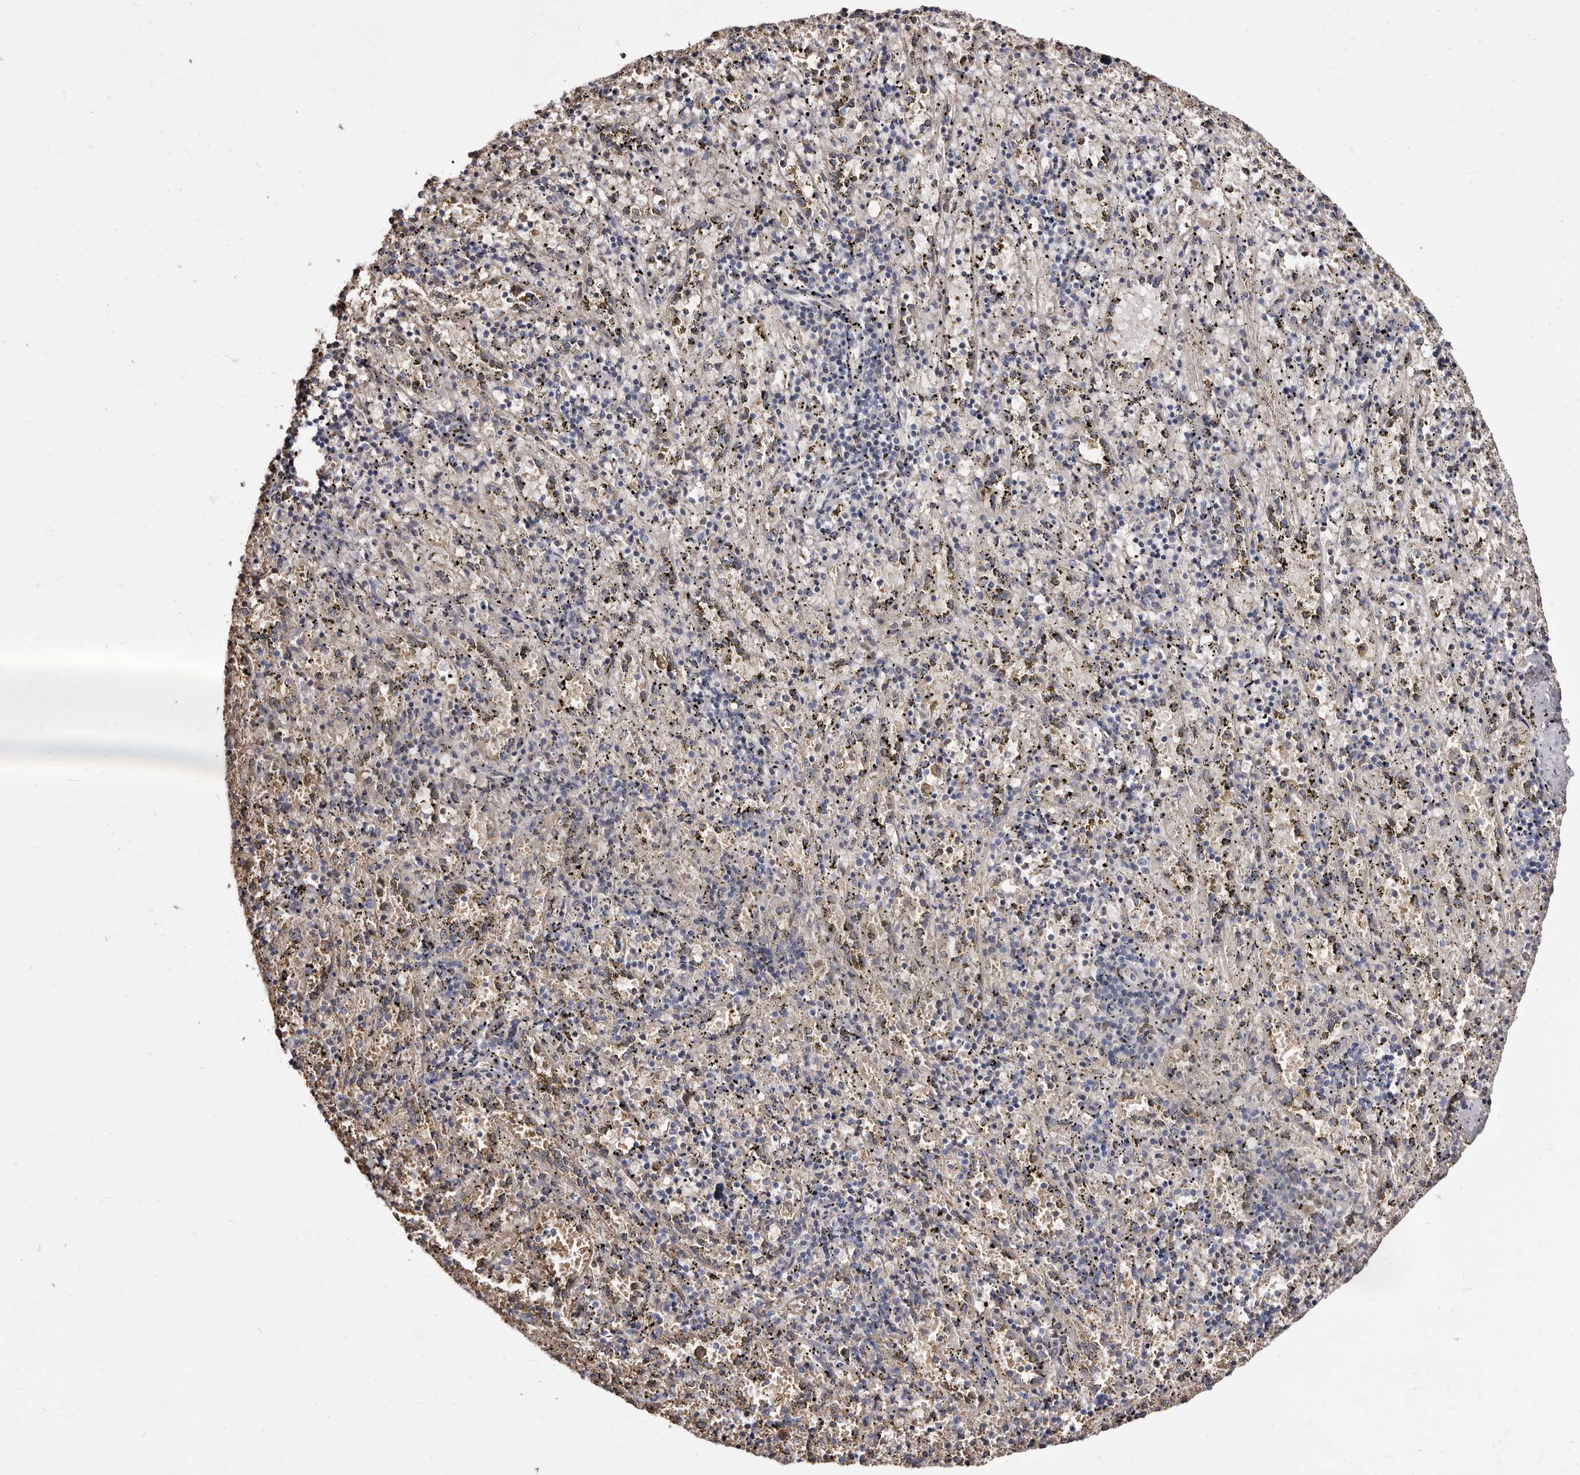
{"staining": {"intensity": "weak", "quantity": "25%-75%", "location": "cytoplasmic/membranous,nuclear"}, "tissue": "spleen", "cell_type": "Cells in red pulp", "image_type": "normal", "snomed": [{"axis": "morphology", "description": "Normal tissue, NOS"}, {"axis": "topography", "description": "Spleen"}], "caption": "IHC micrograph of unremarkable spleen: spleen stained using IHC displays low levels of weak protein expression localized specifically in the cytoplasmic/membranous,nuclear of cells in red pulp, appearing as a cytoplasmic/membranous,nuclear brown color.", "gene": "AIDA", "patient": {"sex": "male", "age": 11}}